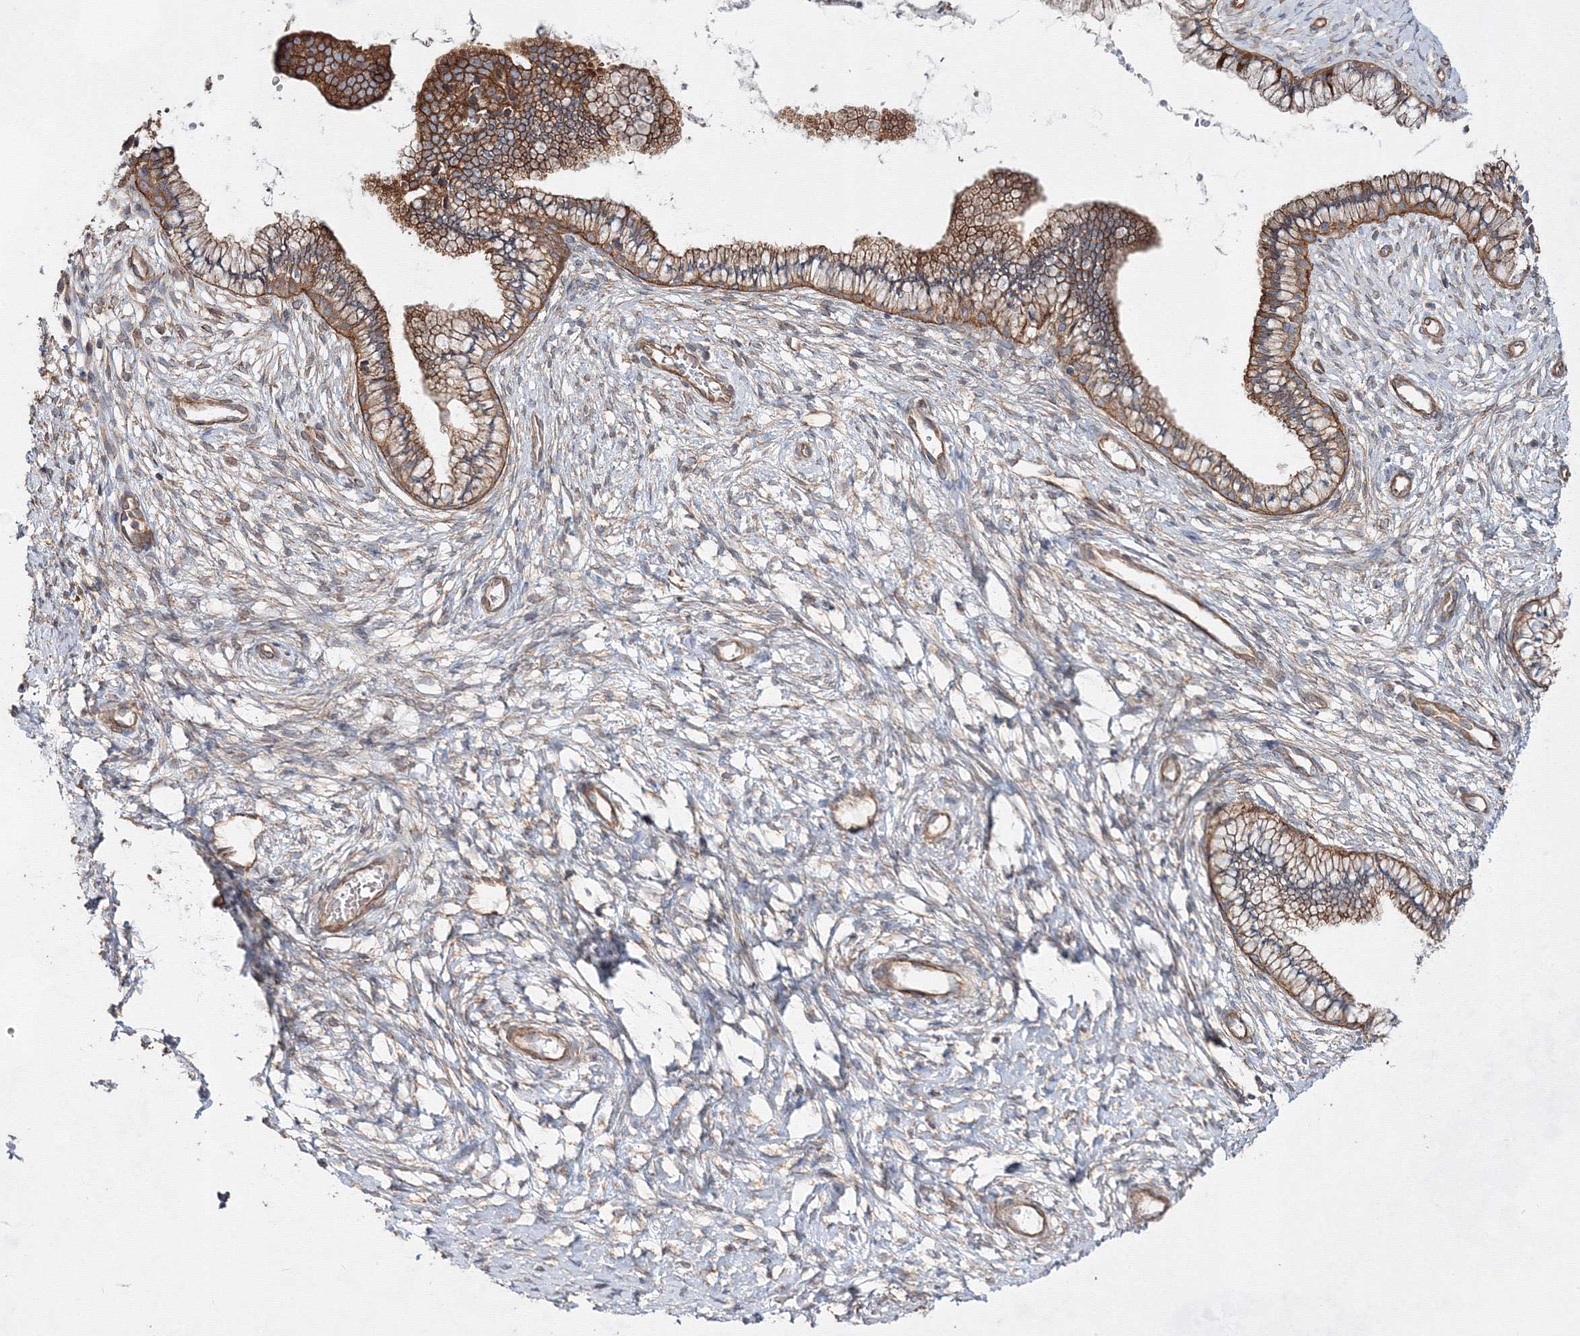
{"staining": {"intensity": "moderate", "quantity": ">75%", "location": "cytoplasmic/membranous"}, "tissue": "cervix", "cell_type": "Glandular cells", "image_type": "normal", "snomed": [{"axis": "morphology", "description": "Normal tissue, NOS"}, {"axis": "topography", "description": "Cervix"}], "caption": "Human cervix stained for a protein (brown) reveals moderate cytoplasmic/membranous positive expression in about >75% of glandular cells.", "gene": "EXOC6", "patient": {"sex": "female", "age": 36}}